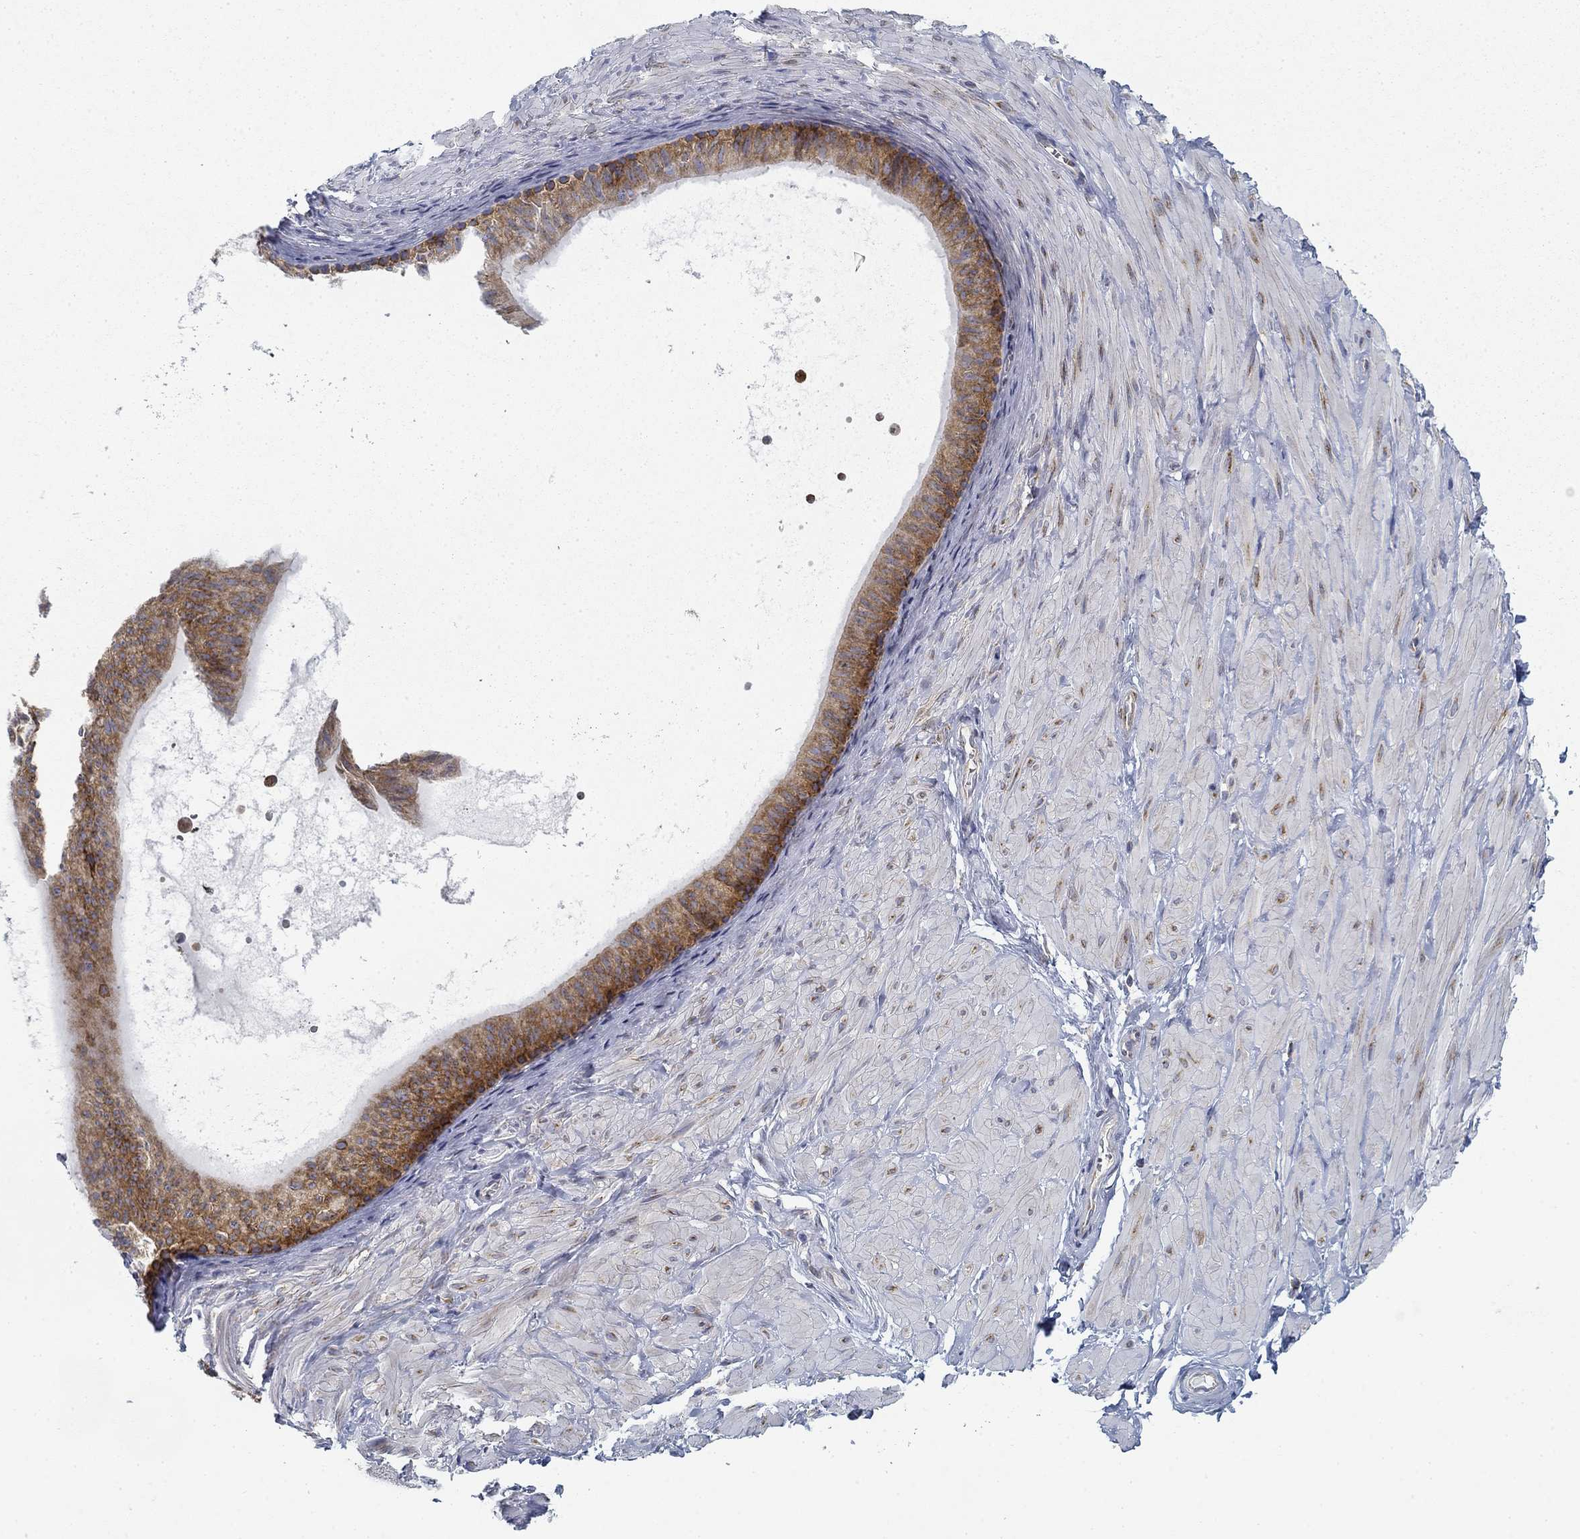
{"staining": {"intensity": "negative", "quantity": "none", "location": "none"}, "tissue": "adipose tissue", "cell_type": "Adipocytes", "image_type": "normal", "snomed": [{"axis": "morphology", "description": "Normal tissue, NOS"}, {"axis": "topography", "description": "Smooth muscle"}, {"axis": "topography", "description": "Peripheral nerve tissue"}], "caption": "Immunohistochemical staining of benign human adipose tissue reveals no significant staining in adipocytes. The staining is performed using DAB brown chromogen with nuclei counter-stained in using hematoxylin.", "gene": "FXR1", "patient": {"sex": "male", "age": 22}}